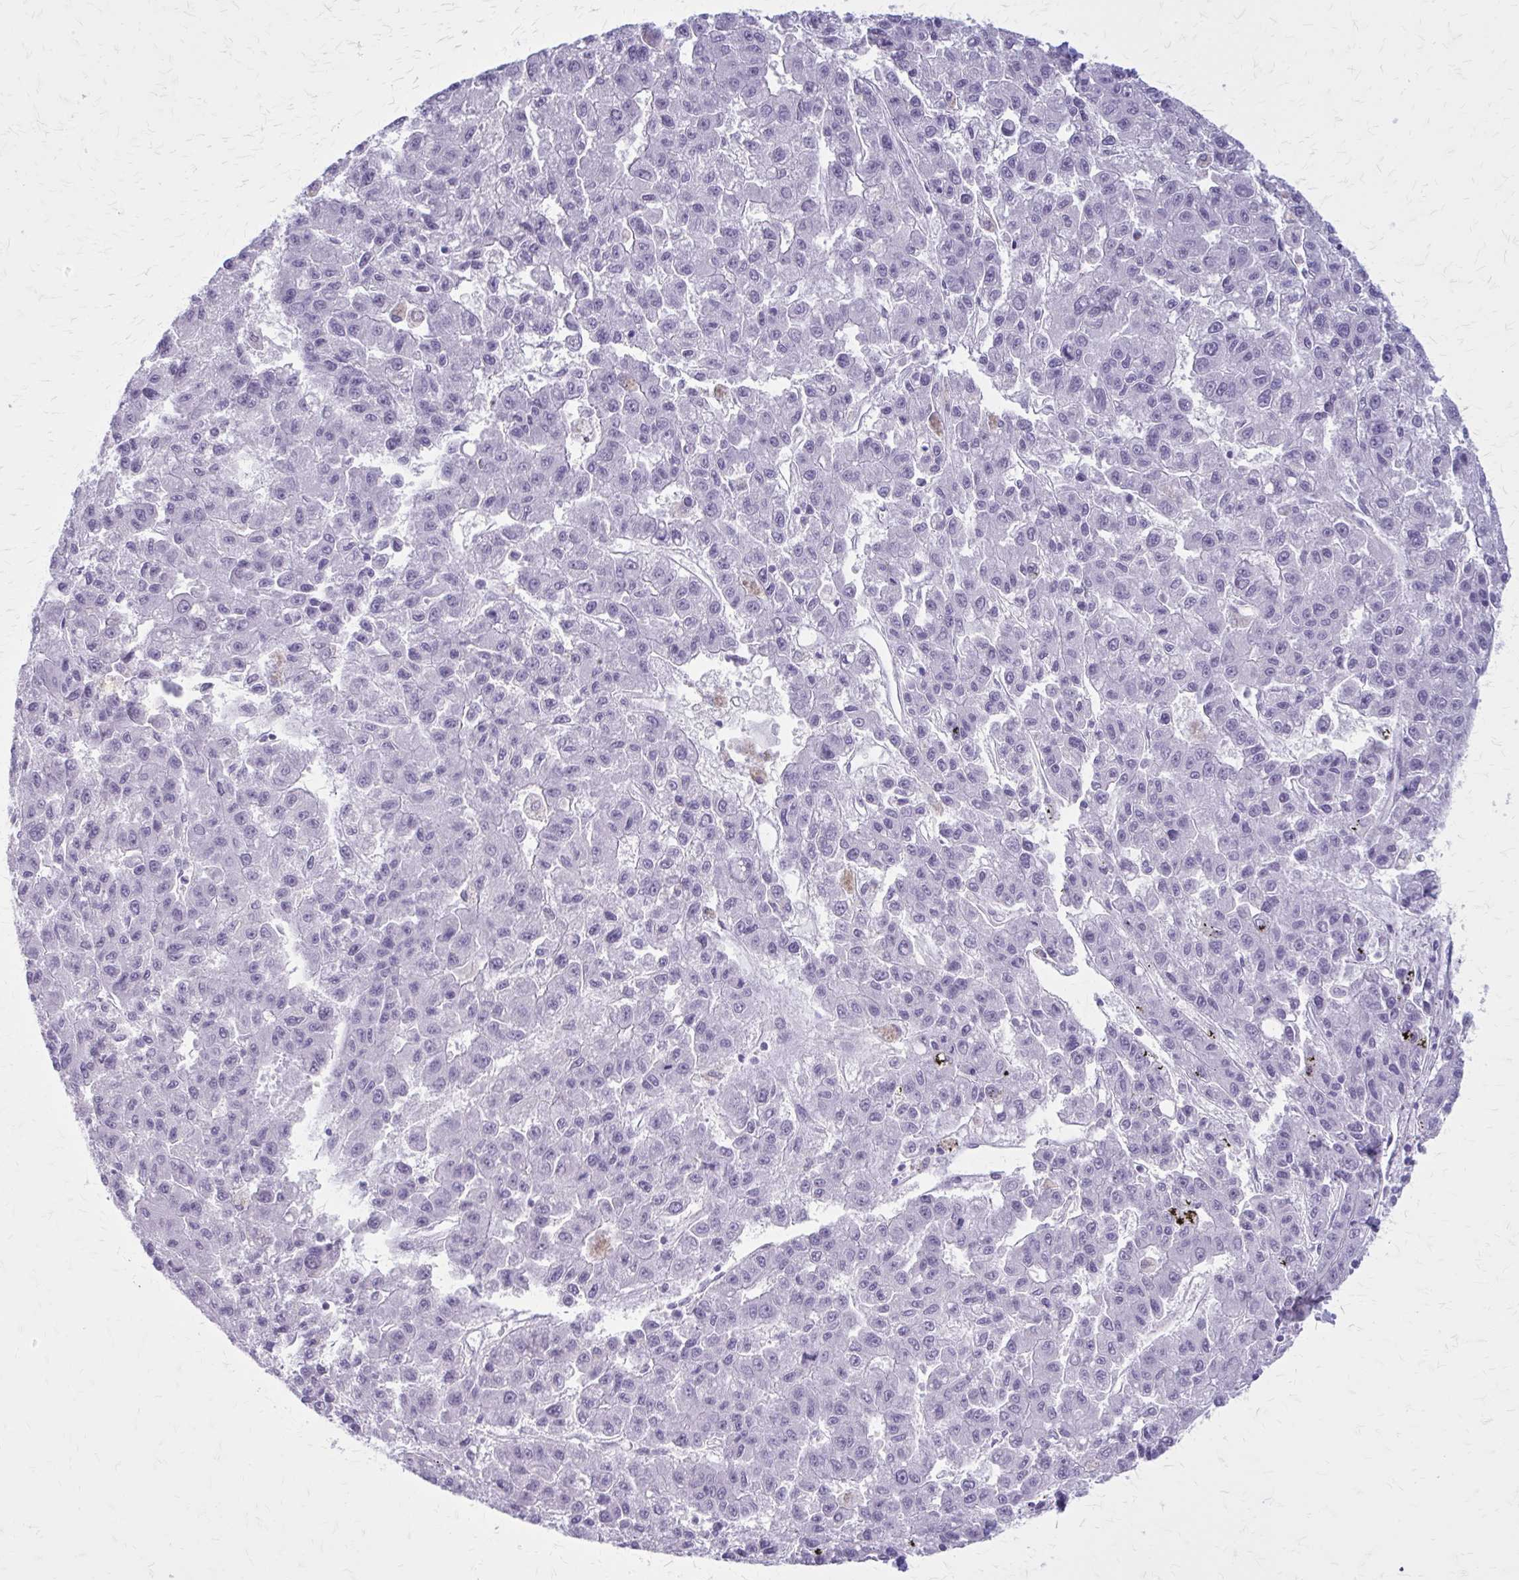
{"staining": {"intensity": "negative", "quantity": "none", "location": "none"}, "tissue": "liver cancer", "cell_type": "Tumor cells", "image_type": "cancer", "snomed": [{"axis": "morphology", "description": "Carcinoma, Hepatocellular, NOS"}, {"axis": "topography", "description": "Liver"}], "caption": "Human liver cancer stained for a protein using immunohistochemistry exhibits no staining in tumor cells.", "gene": "GAD1", "patient": {"sex": "male", "age": 70}}